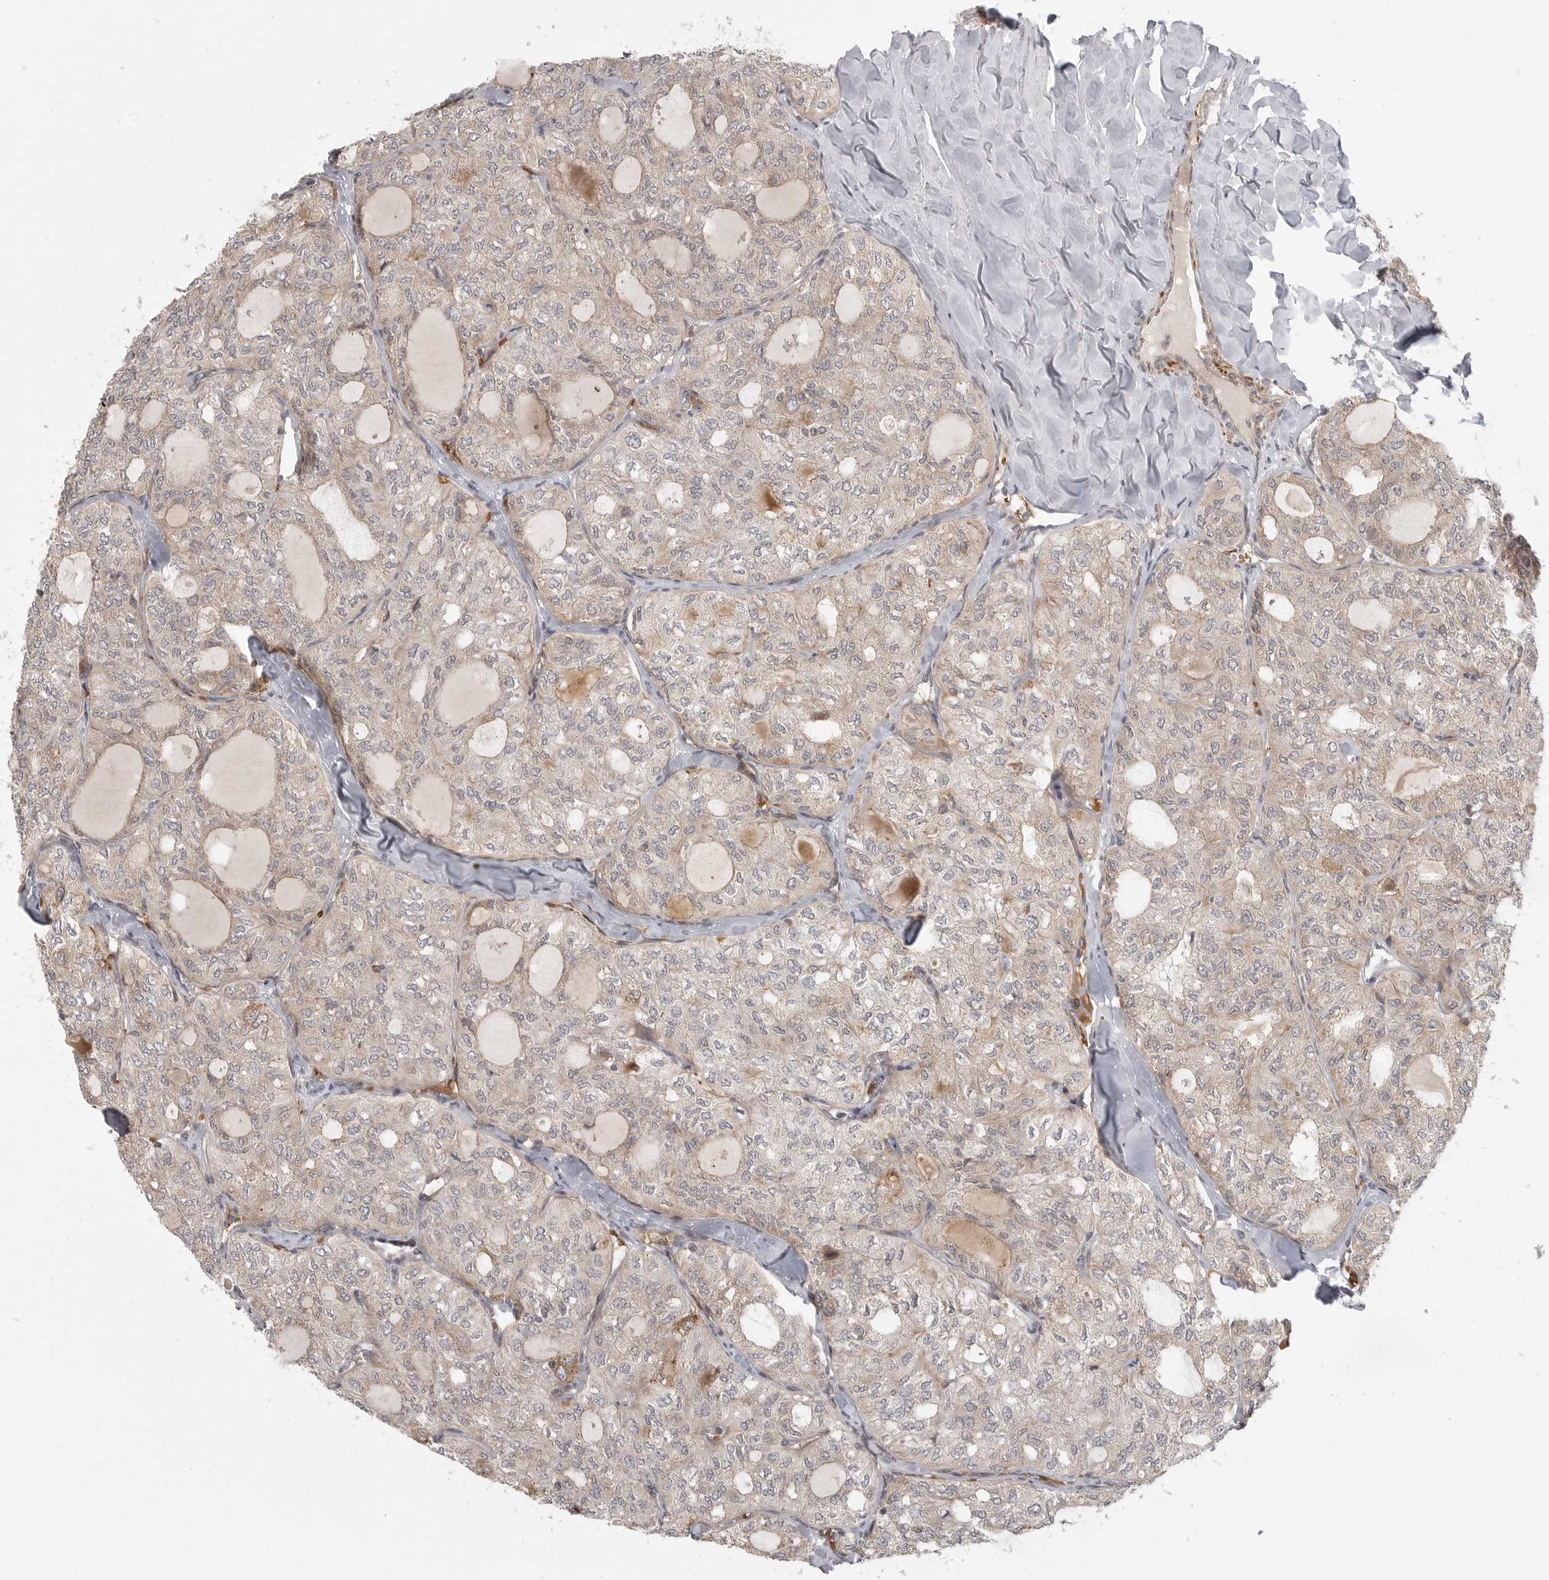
{"staining": {"intensity": "weak", "quantity": "<25%", "location": "cytoplasmic/membranous"}, "tissue": "thyroid cancer", "cell_type": "Tumor cells", "image_type": "cancer", "snomed": [{"axis": "morphology", "description": "Follicular adenoma carcinoma, NOS"}, {"axis": "topography", "description": "Thyroid gland"}], "caption": "Immunohistochemical staining of human follicular adenoma carcinoma (thyroid) displays no significant staining in tumor cells.", "gene": "CCPG1", "patient": {"sex": "male", "age": 75}}